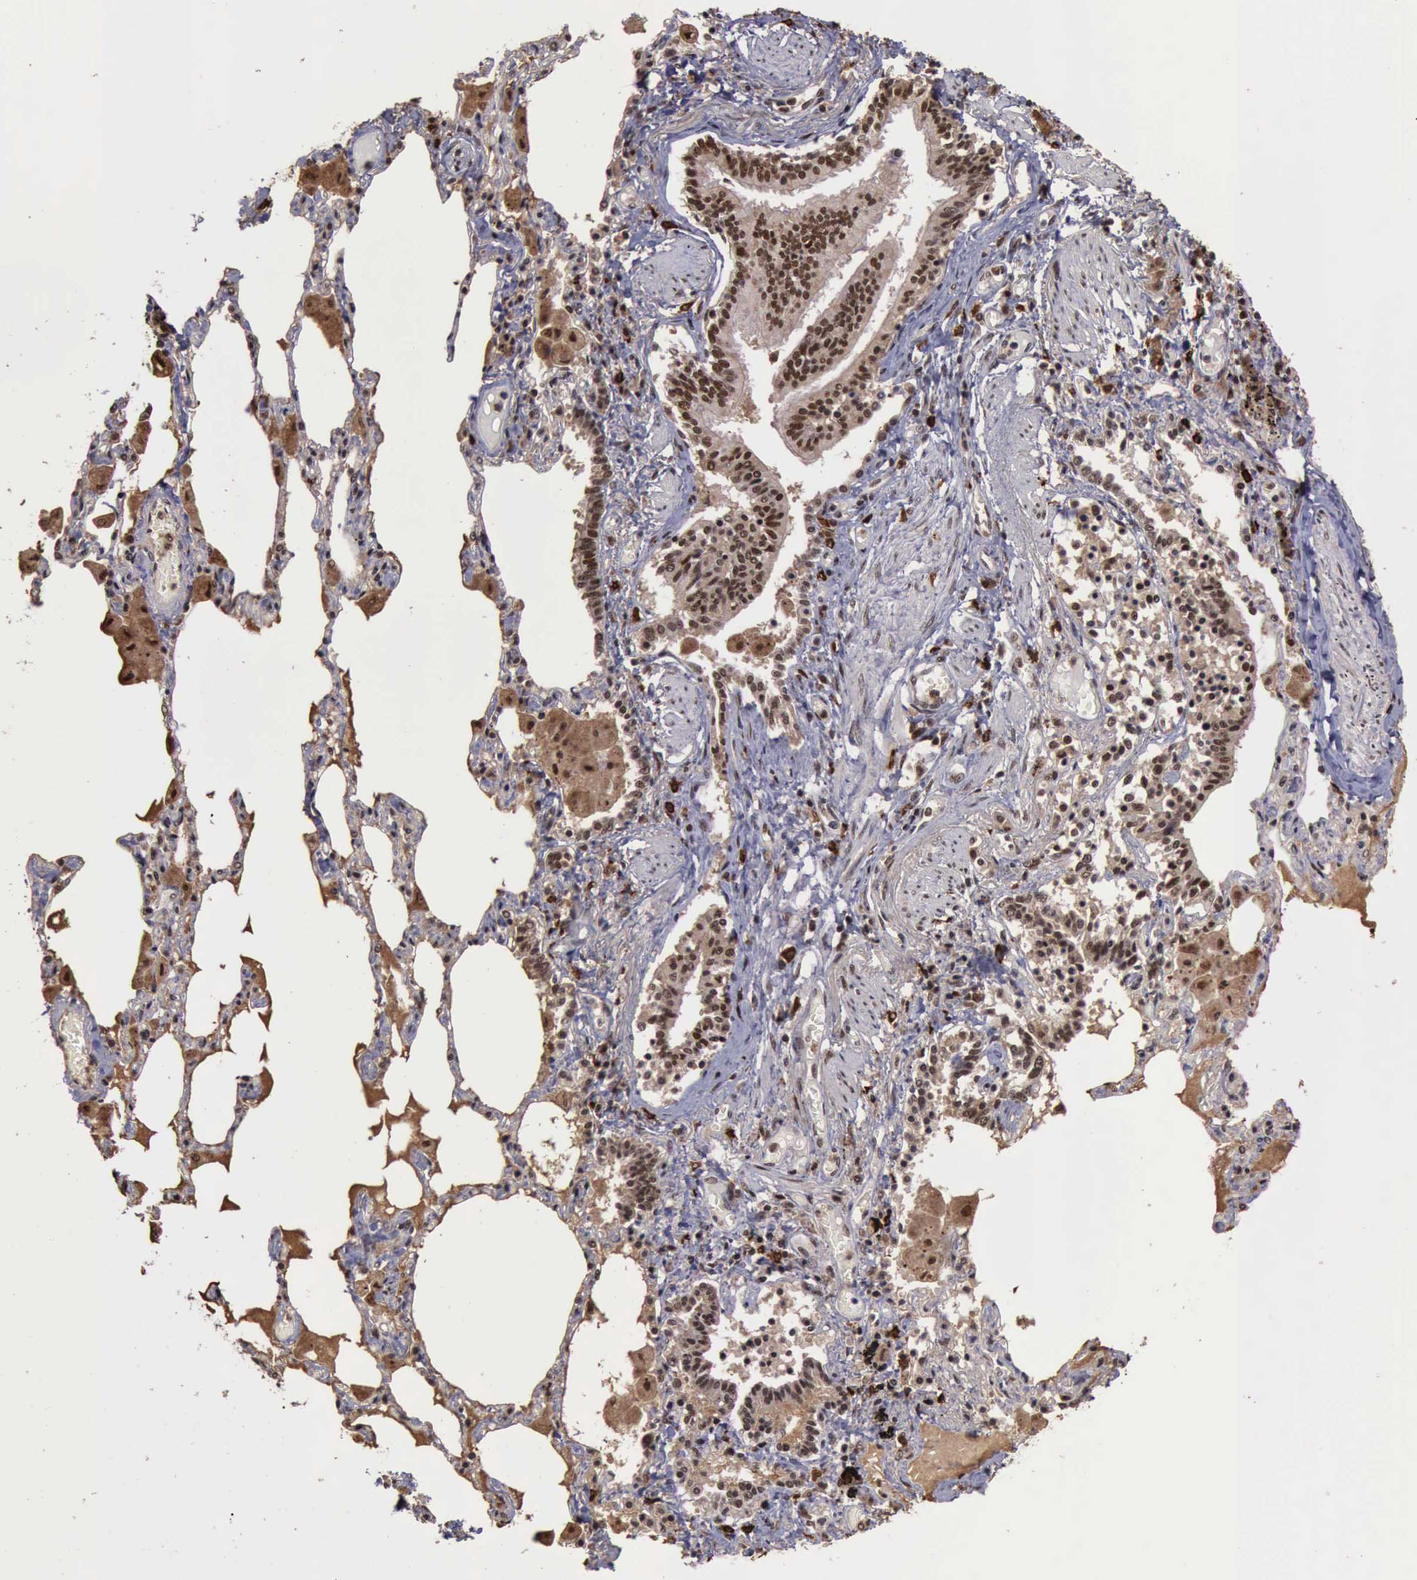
{"staining": {"intensity": "strong", "quantity": ">75%", "location": "cytoplasmic/membranous,nuclear"}, "tissue": "bronchus", "cell_type": "Respiratory epithelial cells", "image_type": "normal", "snomed": [{"axis": "morphology", "description": "Normal tissue, NOS"}, {"axis": "morphology", "description": "Squamous cell carcinoma, NOS"}, {"axis": "topography", "description": "Bronchus"}, {"axis": "topography", "description": "Lung"}], "caption": "Immunohistochemical staining of unremarkable human bronchus reveals high levels of strong cytoplasmic/membranous,nuclear positivity in about >75% of respiratory epithelial cells. (brown staining indicates protein expression, while blue staining denotes nuclei).", "gene": "TRMT2A", "patient": {"sex": "female", "age": 47}}